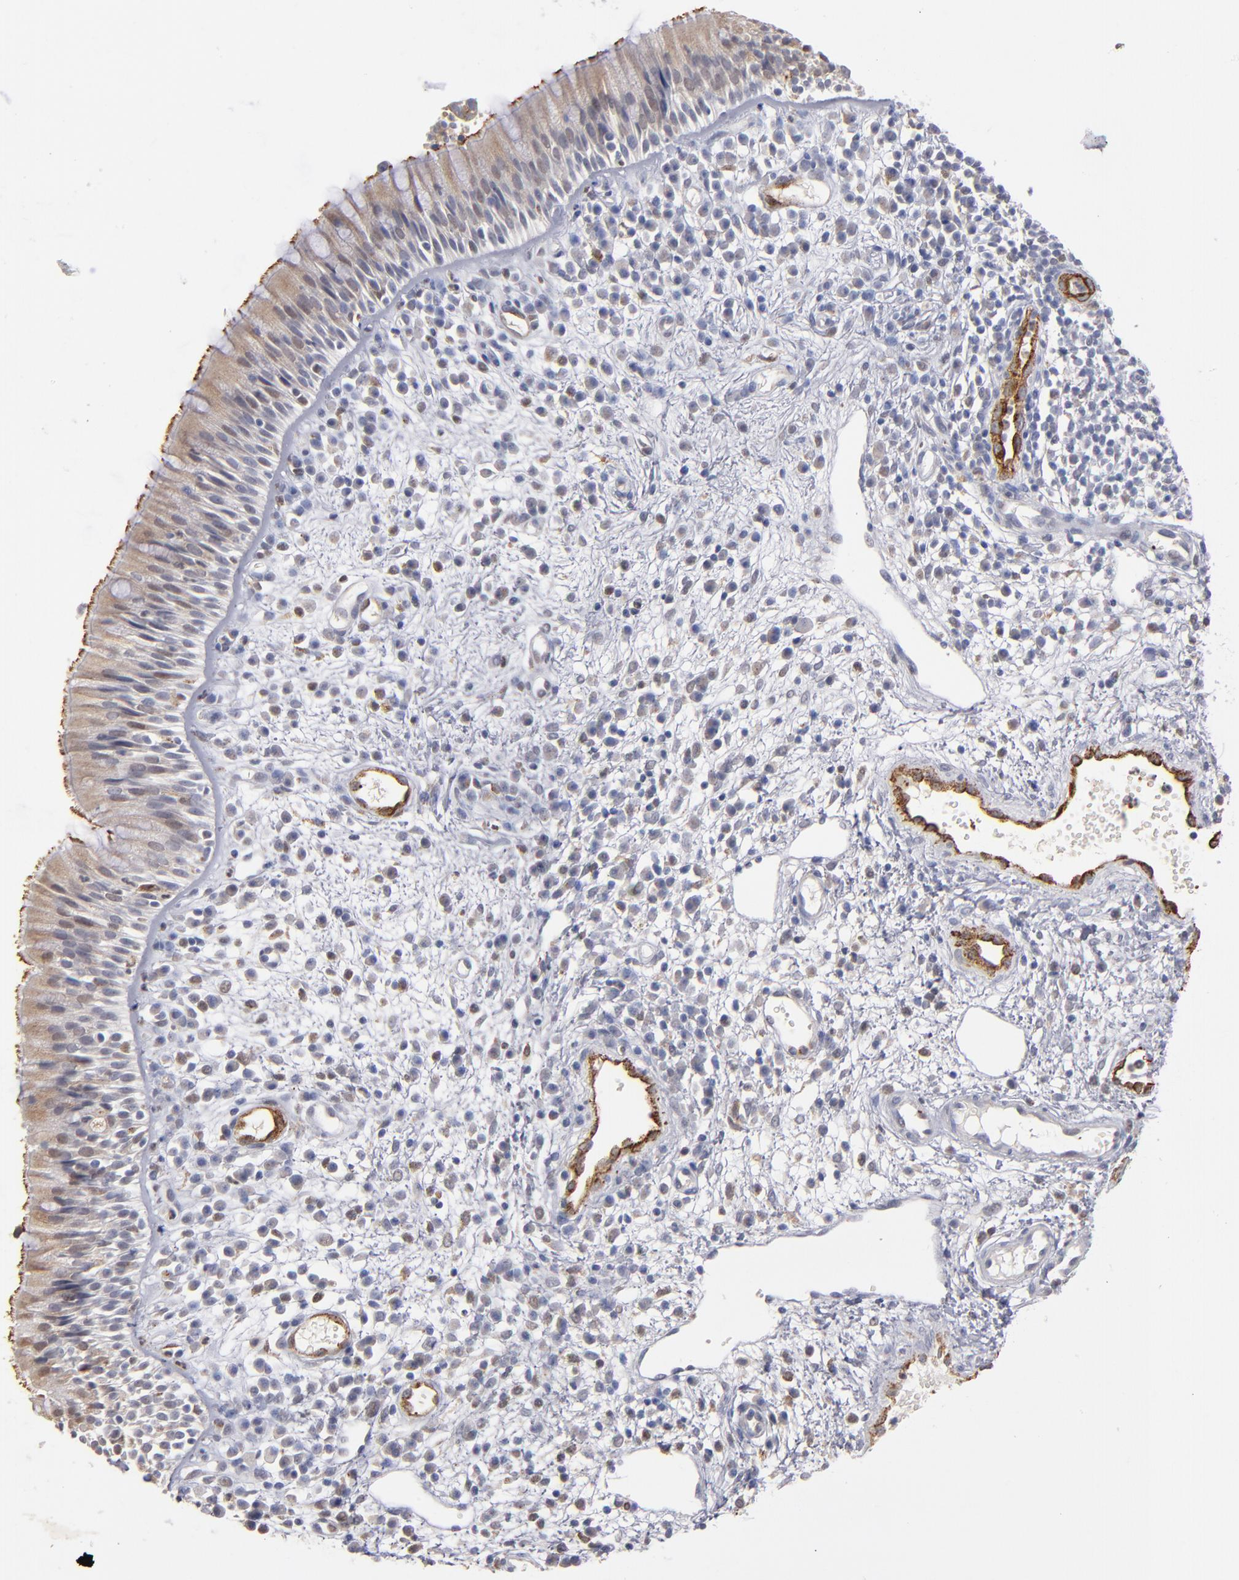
{"staining": {"intensity": "moderate", "quantity": ">75%", "location": "cytoplasmic/membranous"}, "tissue": "nasopharynx", "cell_type": "Respiratory epithelial cells", "image_type": "normal", "snomed": [{"axis": "morphology", "description": "Normal tissue, NOS"}, {"axis": "morphology", "description": "Inflammation, NOS"}, {"axis": "morphology", "description": "Malignant melanoma, Metastatic site"}, {"axis": "topography", "description": "Nasopharynx"}], "caption": "Brown immunohistochemical staining in benign nasopharynx reveals moderate cytoplasmic/membranous positivity in approximately >75% of respiratory epithelial cells.", "gene": "SELP", "patient": {"sex": "female", "age": 55}}